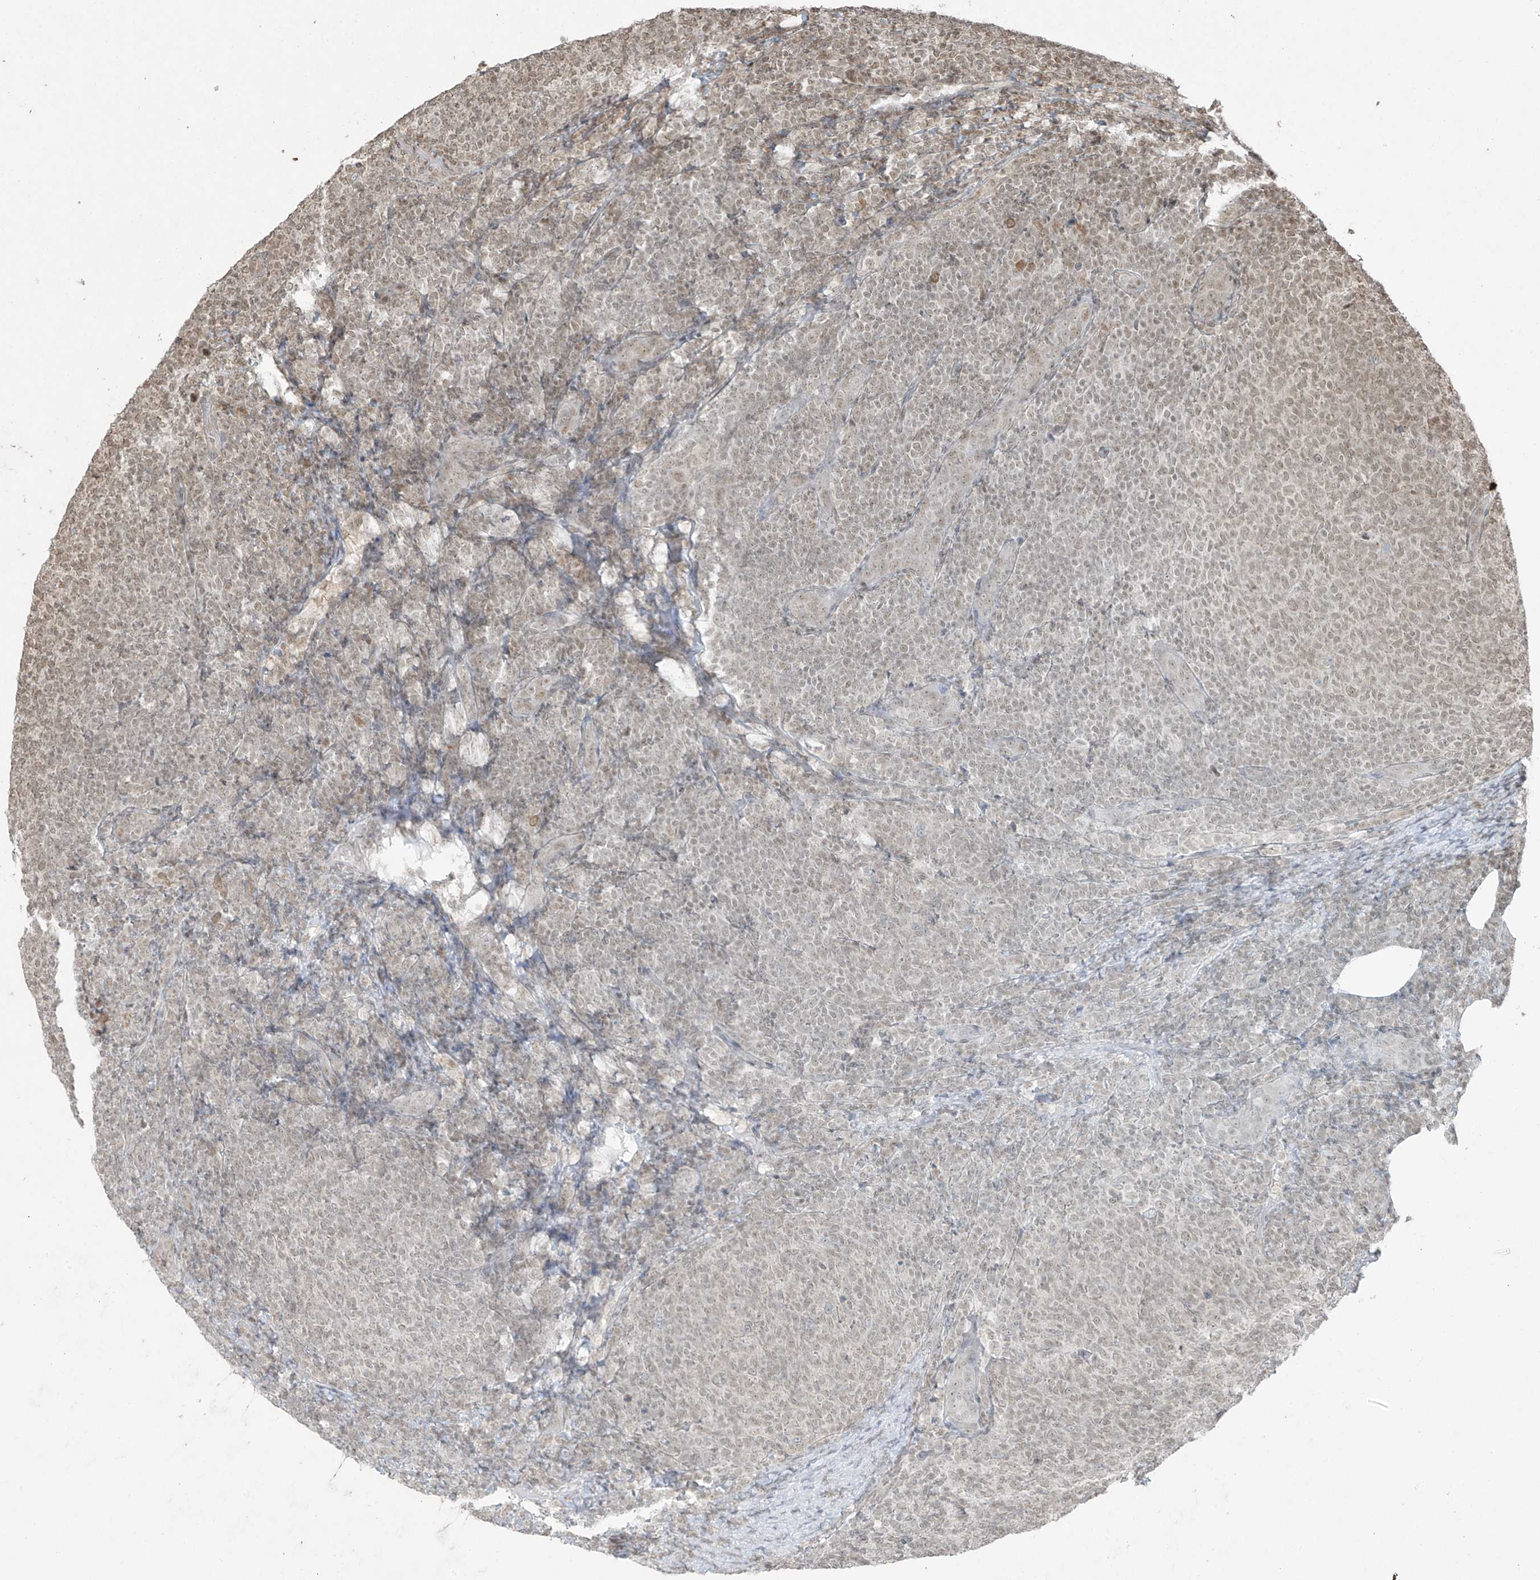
{"staining": {"intensity": "weak", "quantity": "<25%", "location": "nuclear"}, "tissue": "lymphoma", "cell_type": "Tumor cells", "image_type": "cancer", "snomed": [{"axis": "morphology", "description": "Malignant lymphoma, non-Hodgkin's type, Low grade"}, {"axis": "topography", "description": "Lymph node"}], "caption": "Human malignant lymphoma, non-Hodgkin's type (low-grade) stained for a protein using immunohistochemistry demonstrates no expression in tumor cells.", "gene": "TTC22", "patient": {"sex": "male", "age": 66}}